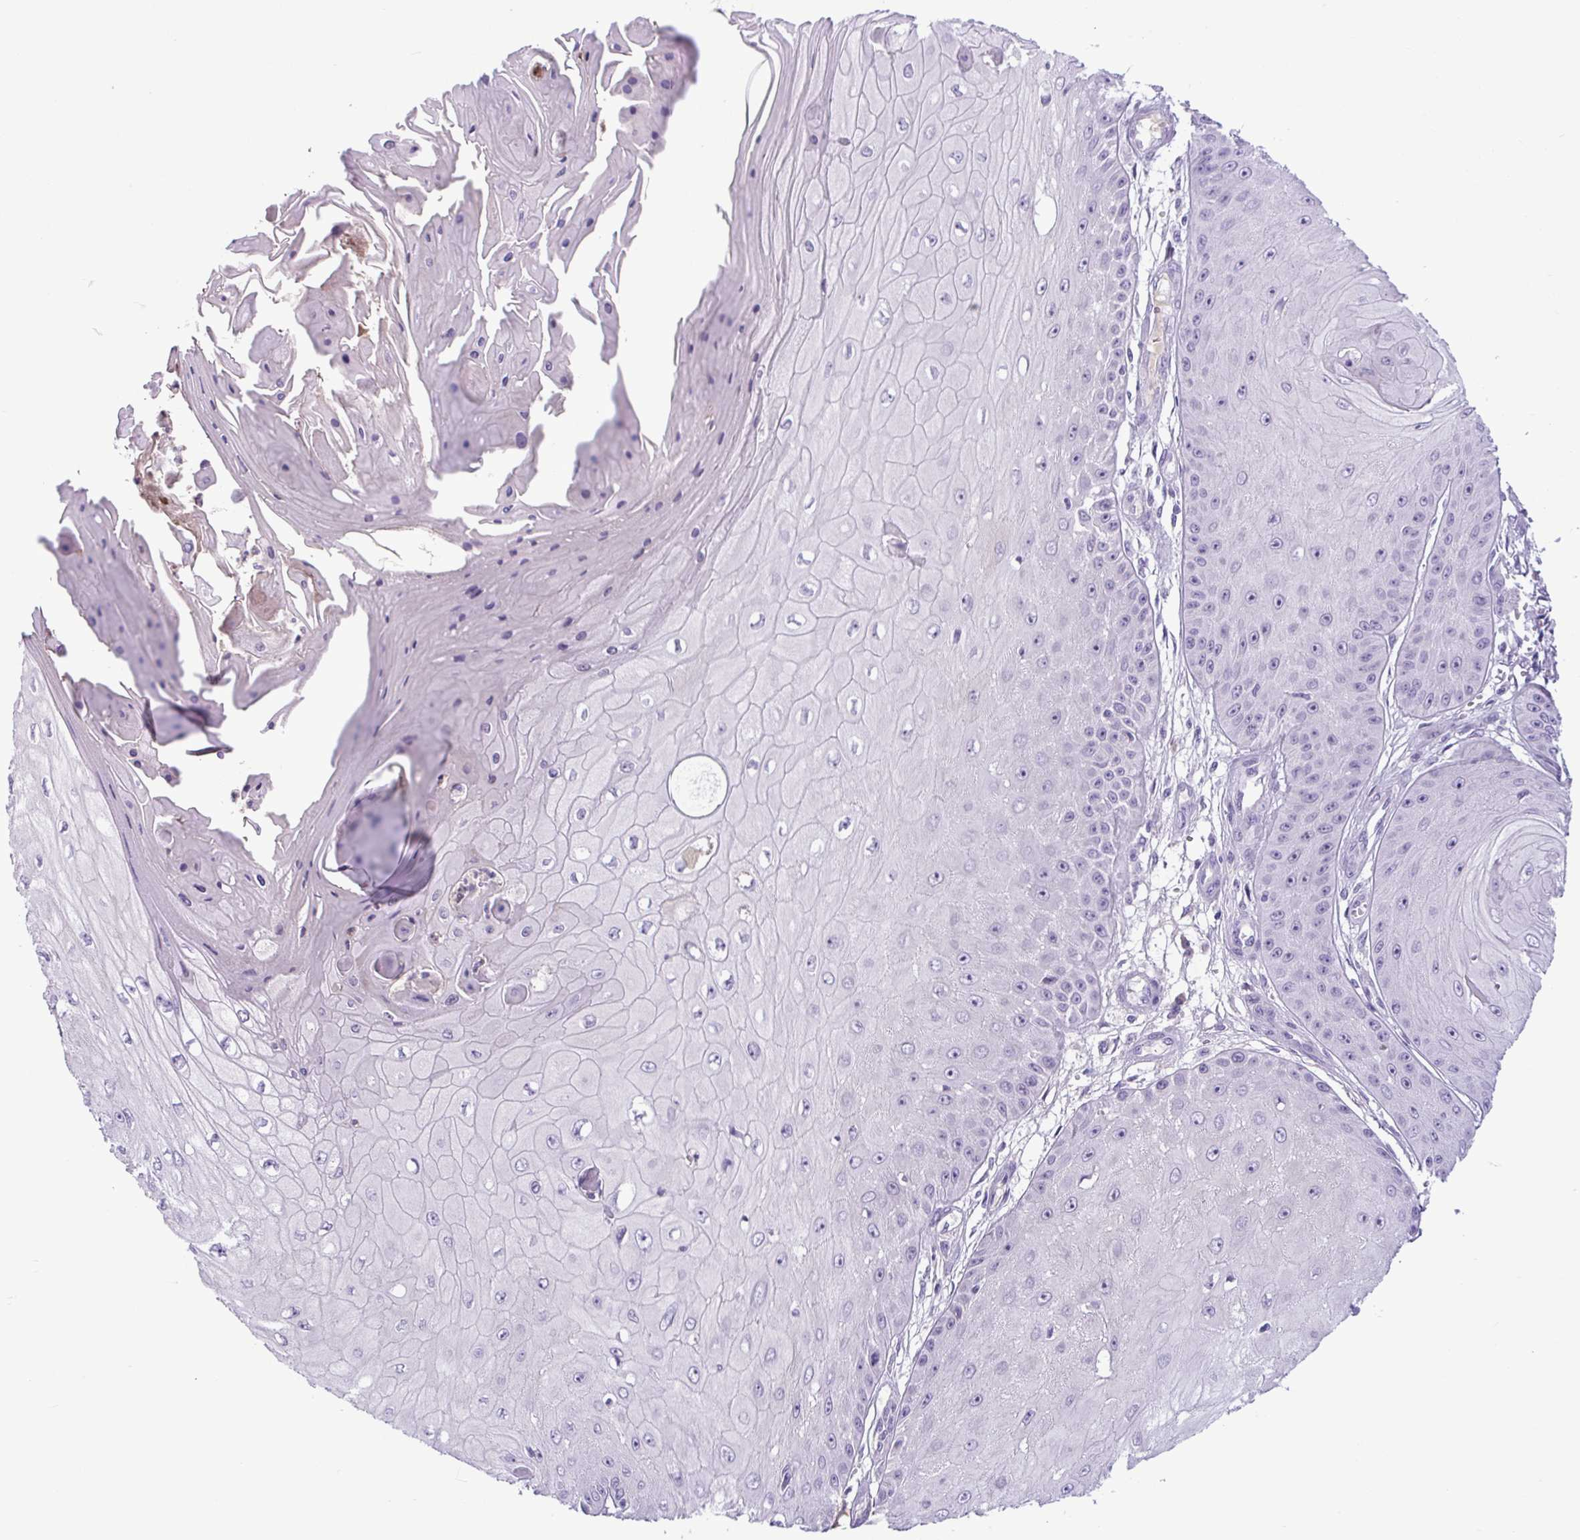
{"staining": {"intensity": "negative", "quantity": "none", "location": "none"}, "tissue": "skin cancer", "cell_type": "Tumor cells", "image_type": "cancer", "snomed": [{"axis": "morphology", "description": "Squamous cell carcinoma, NOS"}, {"axis": "topography", "description": "Skin"}], "caption": "Tumor cells show no significant expression in skin squamous cell carcinoma. (DAB (3,3'-diaminobenzidine) immunohistochemistry with hematoxylin counter stain).", "gene": "WNT9B", "patient": {"sex": "male", "age": 70}}